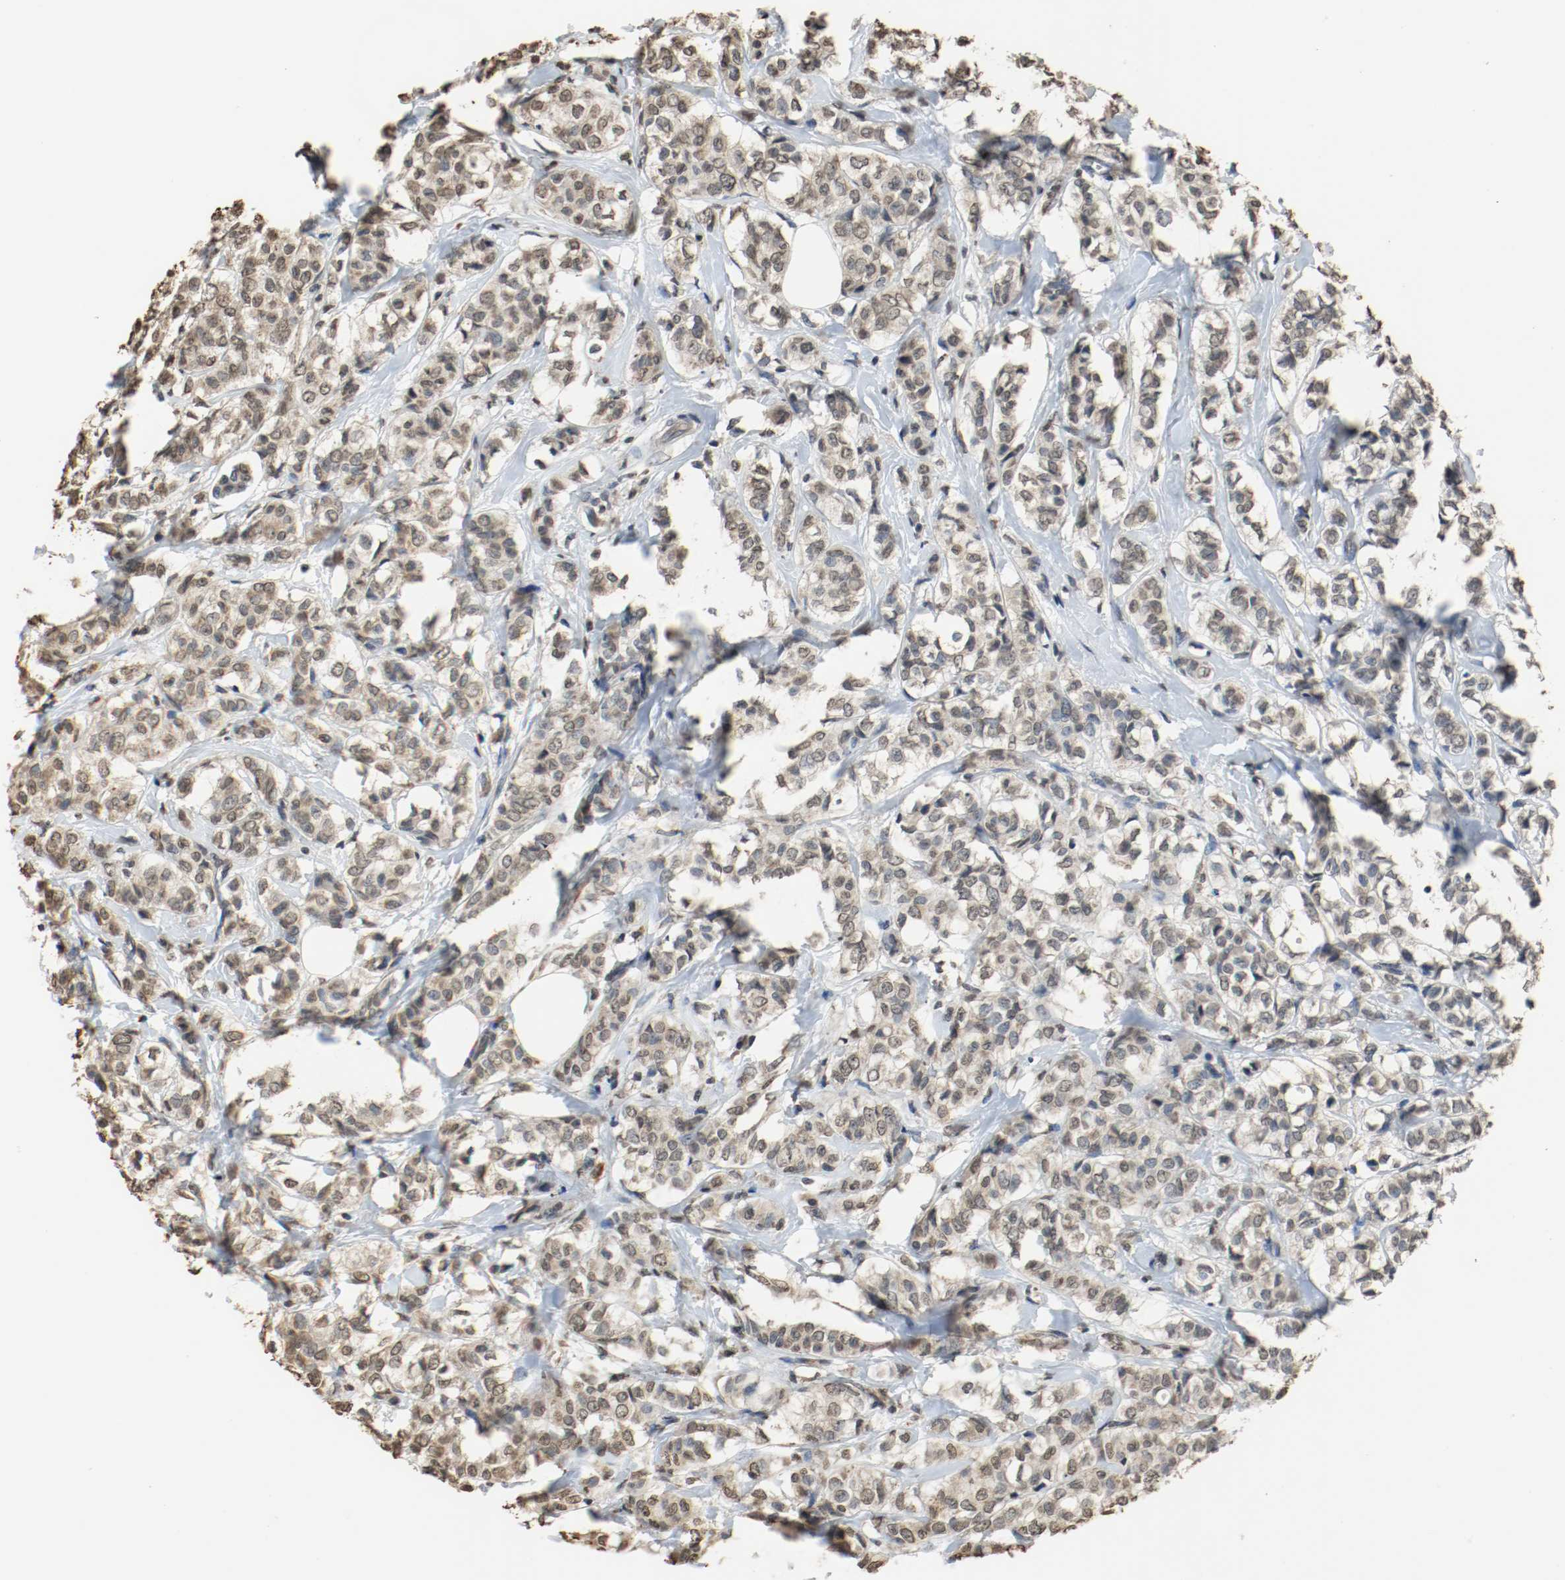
{"staining": {"intensity": "moderate", "quantity": ">75%", "location": "cytoplasmic/membranous"}, "tissue": "breast cancer", "cell_type": "Tumor cells", "image_type": "cancer", "snomed": [{"axis": "morphology", "description": "Lobular carcinoma"}, {"axis": "topography", "description": "Breast"}], "caption": "Immunohistochemistry micrograph of human breast cancer stained for a protein (brown), which shows medium levels of moderate cytoplasmic/membranous staining in about >75% of tumor cells.", "gene": "RTN4", "patient": {"sex": "female", "age": 60}}